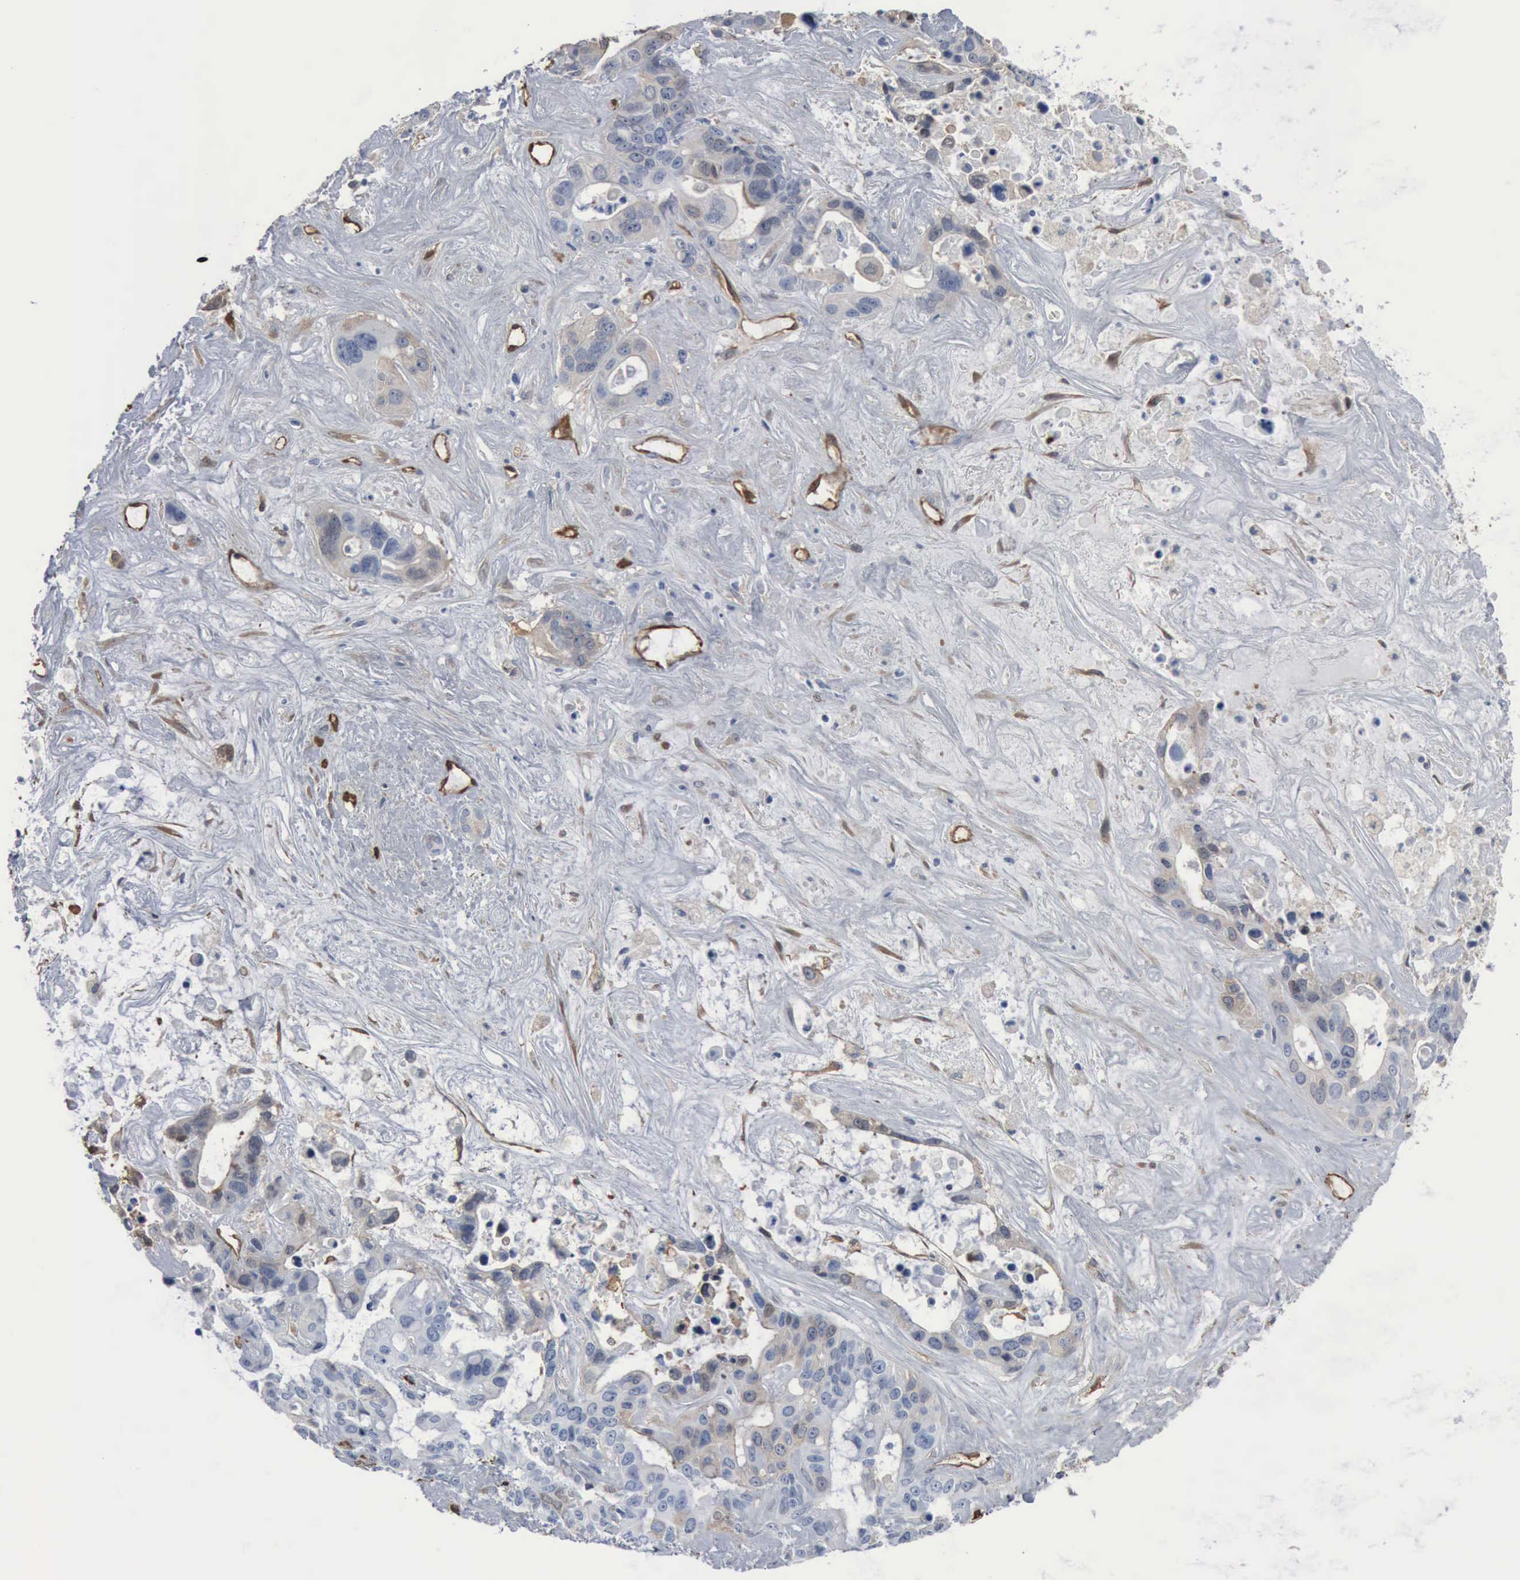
{"staining": {"intensity": "negative", "quantity": "none", "location": "none"}, "tissue": "liver cancer", "cell_type": "Tumor cells", "image_type": "cancer", "snomed": [{"axis": "morphology", "description": "Cholangiocarcinoma"}, {"axis": "topography", "description": "Liver"}], "caption": "Human liver cancer (cholangiocarcinoma) stained for a protein using immunohistochemistry displays no staining in tumor cells.", "gene": "FSCN1", "patient": {"sex": "female", "age": 65}}